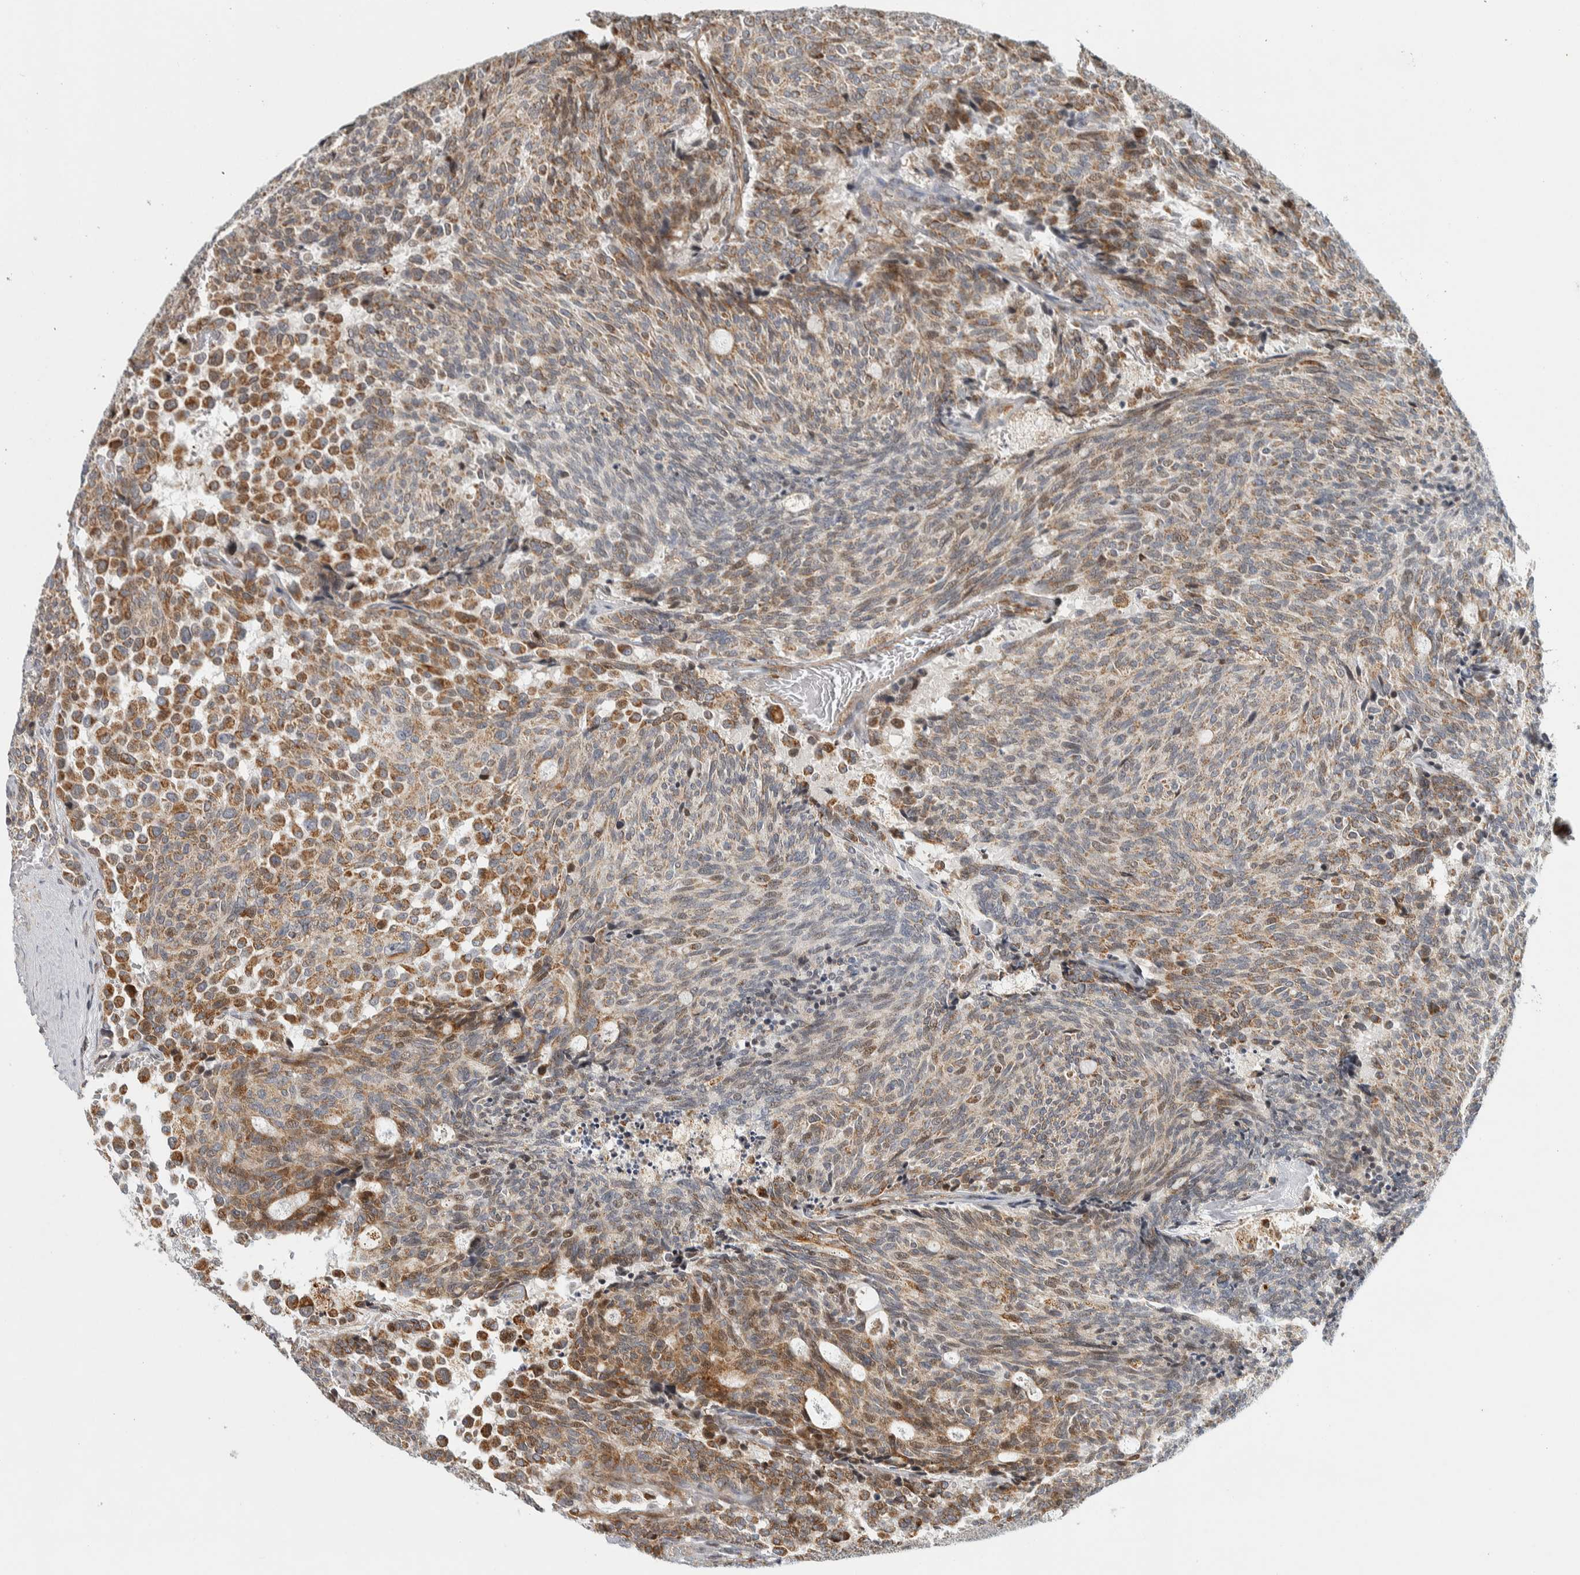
{"staining": {"intensity": "moderate", "quantity": ">75%", "location": "cytoplasmic/membranous"}, "tissue": "carcinoid", "cell_type": "Tumor cells", "image_type": "cancer", "snomed": [{"axis": "morphology", "description": "Carcinoid, malignant, NOS"}, {"axis": "topography", "description": "Pancreas"}], "caption": "A histopathology image showing moderate cytoplasmic/membranous expression in about >75% of tumor cells in carcinoid (malignant), as visualized by brown immunohistochemical staining.", "gene": "AFP", "patient": {"sex": "female", "age": 54}}